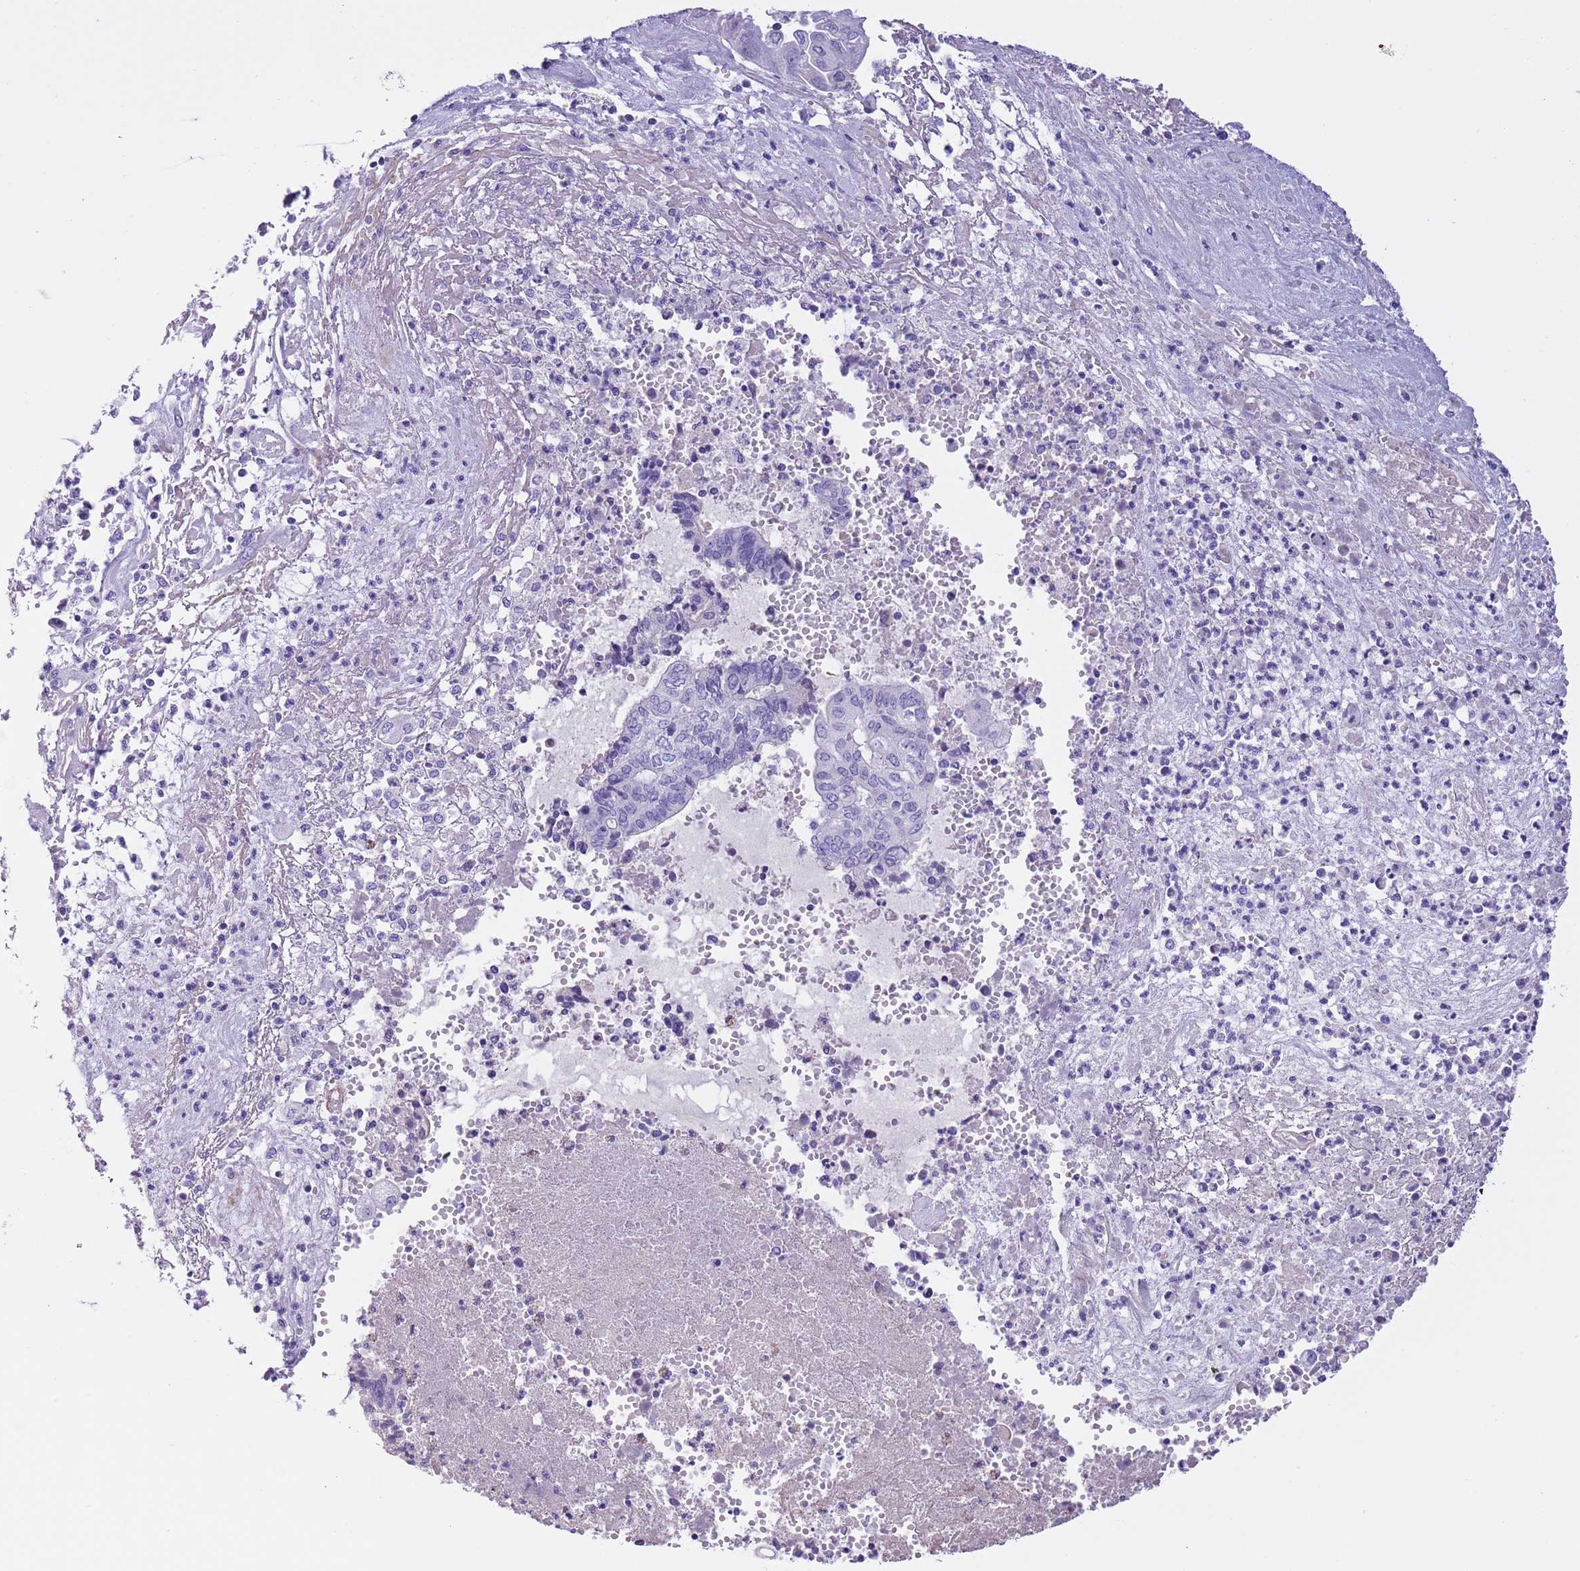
{"staining": {"intensity": "negative", "quantity": "none", "location": "none"}, "tissue": "endometrial cancer", "cell_type": "Tumor cells", "image_type": "cancer", "snomed": [{"axis": "morphology", "description": "Adenocarcinoma, NOS"}, {"axis": "topography", "description": "Uterus"}, {"axis": "topography", "description": "Endometrium"}], "caption": "Immunohistochemical staining of human endometrial cancer demonstrates no significant staining in tumor cells.", "gene": "TBC1D10B", "patient": {"sex": "female", "age": 70}}